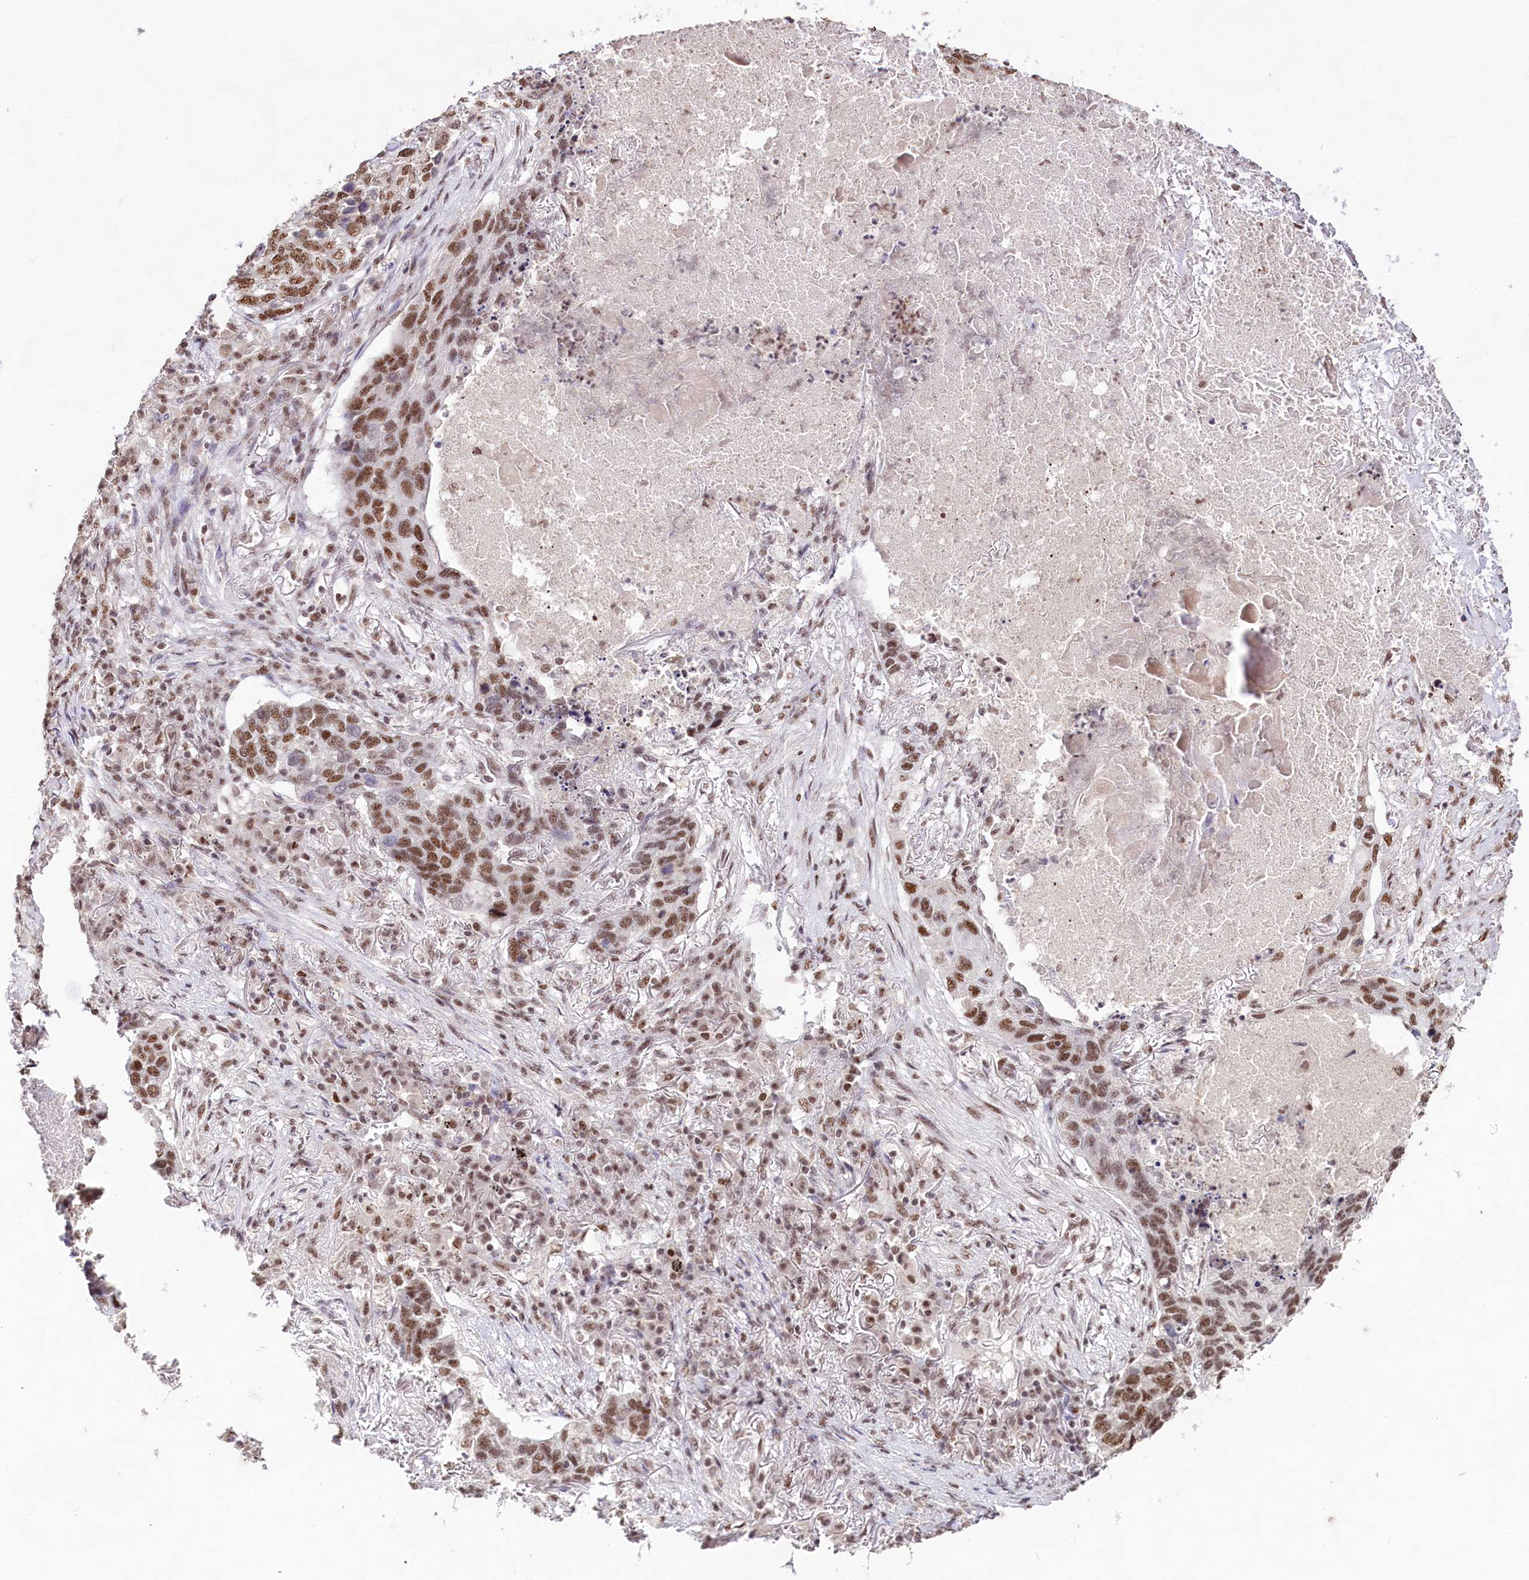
{"staining": {"intensity": "moderate", "quantity": ">75%", "location": "nuclear"}, "tissue": "lung cancer", "cell_type": "Tumor cells", "image_type": "cancer", "snomed": [{"axis": "morphology", "description": "Squamous cell carcinoma, NOS"}, {"axis": "topography", "description": "Lung"}], "caption": "Lung squamous cell carcinoma tissue displays moderate nuclear staining in about >75% of tumor cells, visualized by immunohistochemistry.", "gene": "HIRA", "patient": {"sex": "female", "age": 63}}